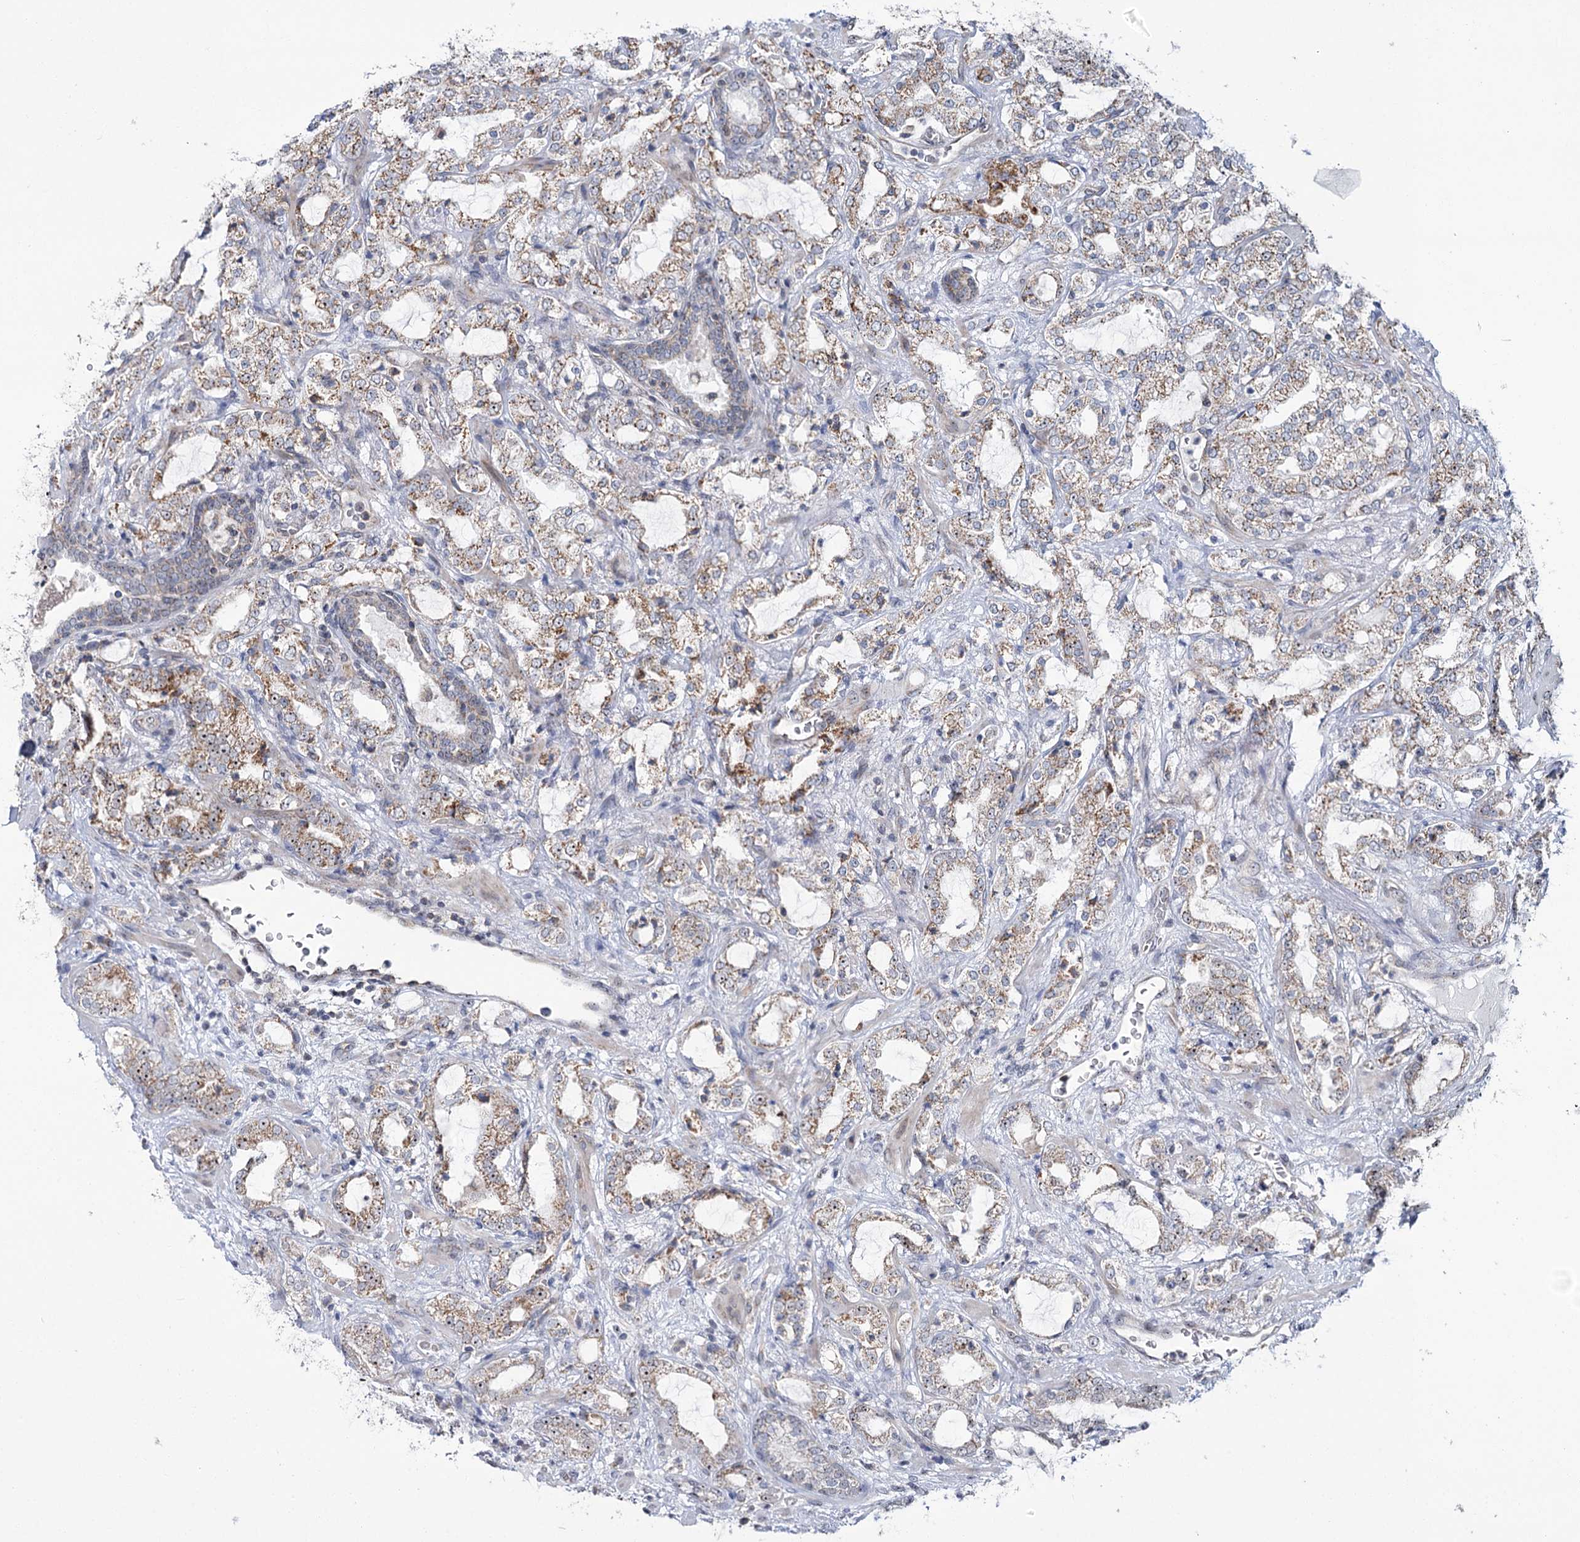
{"staining": {"intensity": "moderate", "quantity": ">75%", "location": "cytoplasmic/membranous,nuclear"}, "tissue": "prostate cancer", "cell_type": "Tumor cells", "image_type": "cancer", "snomed": [{"axis": "morphology", "description": "Adenocarcinoma, High grade"}, {"axis": "topography", "description": "Prostate"}], "caption": "The micrograph displays a brown stain indicating the presence of a protein in the cytoplasmic/membranous and nuclear of tumor cells in prostate cancer (high-grade adenocarcinoma). (brown staining indicates protein expression, while blue staining denotes nuclei).", "gene": "STEEP1", "patient": {"sex": "male", "age": 64}}